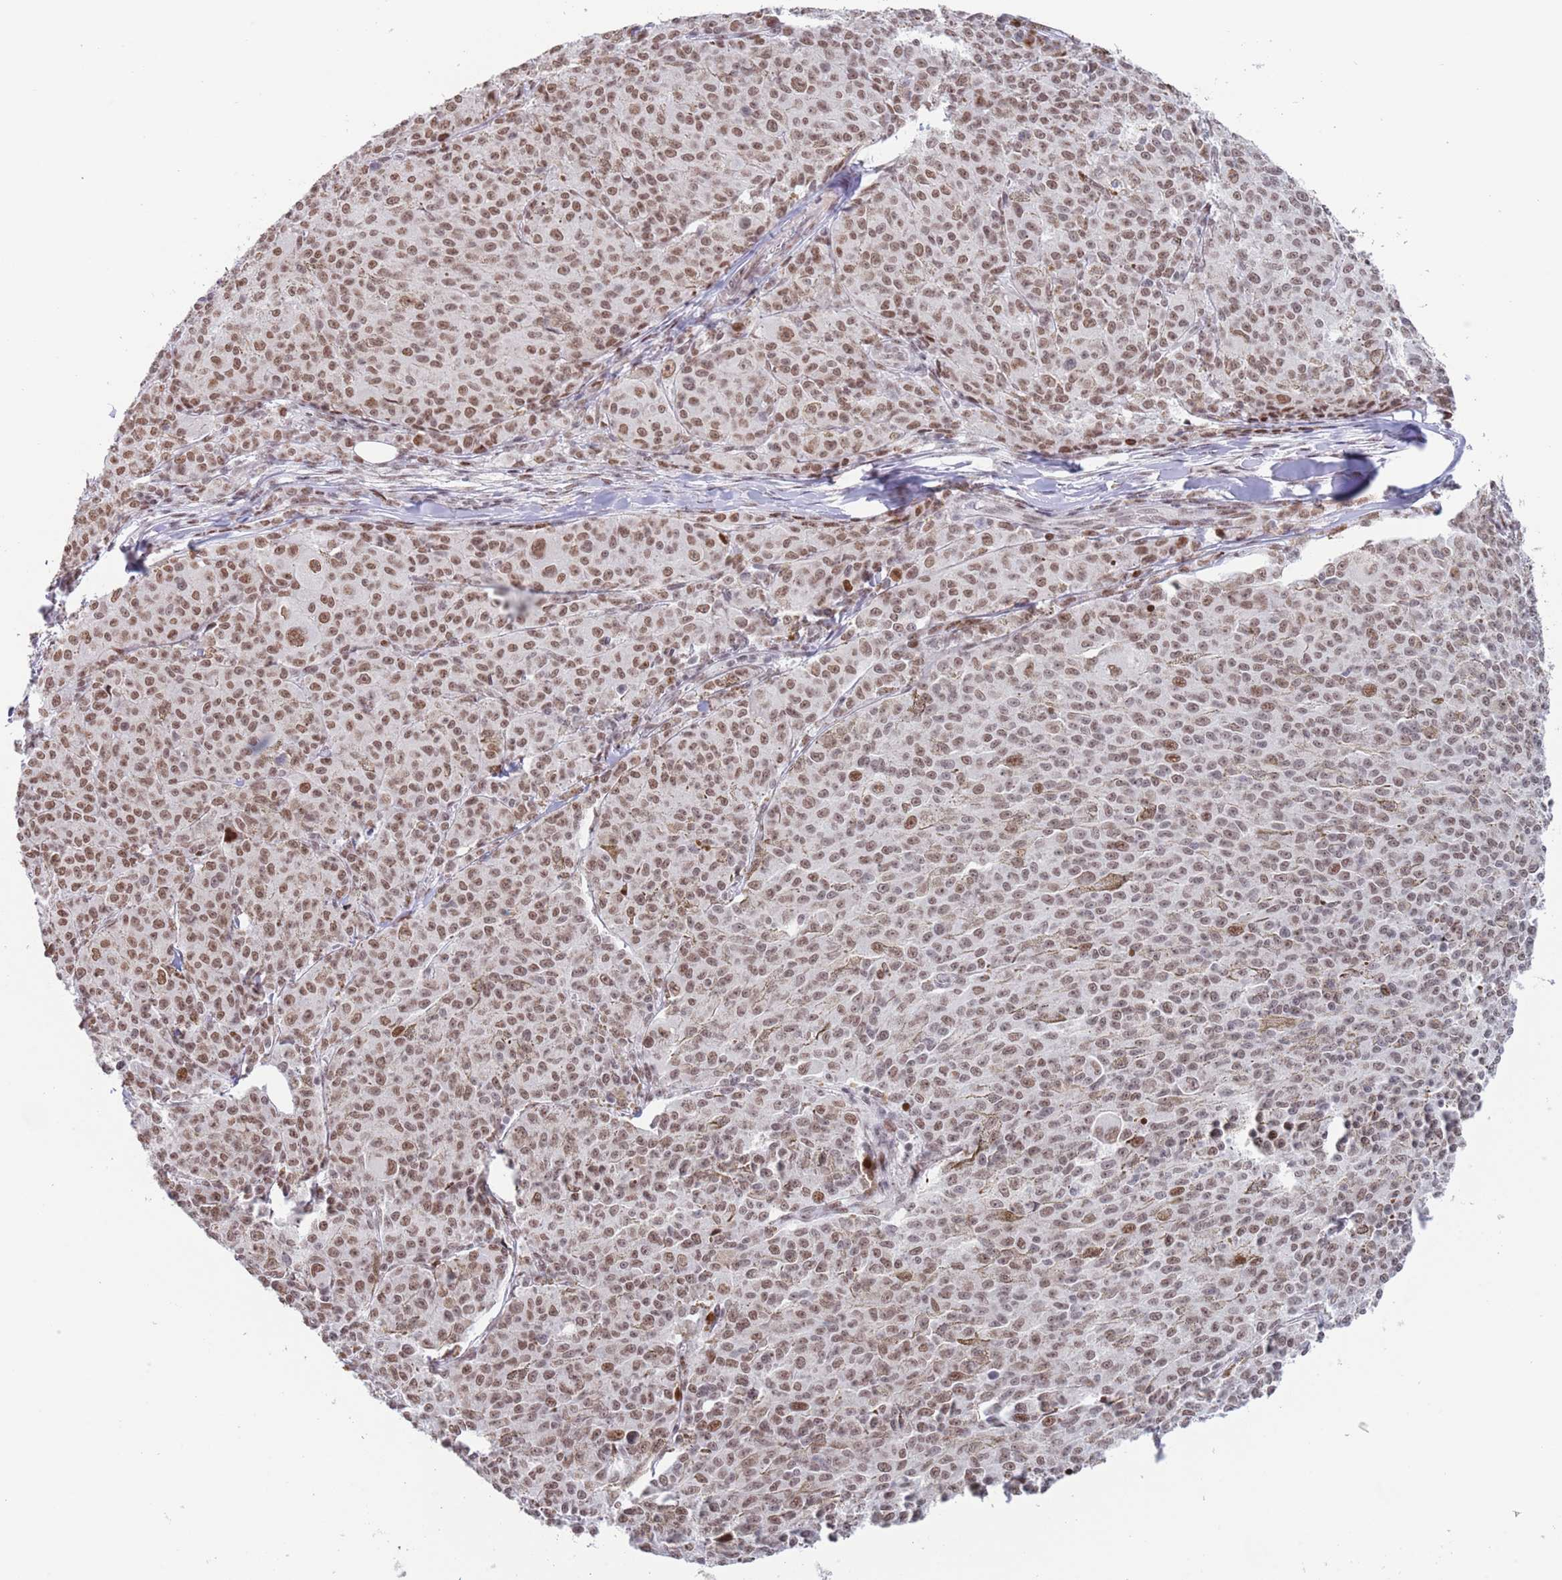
{"staining": {"intensity": "moderate", "quantity": ">75%", "location": "nuclear"}, "tissue": "melanoma", "cell_type": "Tumor cells", "image_type": "cancer", "snomed": [{"axis": "morphology", "description": "Malignant melanoma, NOS"}, {"axis": "topography", "description": "Skin"}], "caption": "Malignant melanoma stained for a protein reveals moderate nuclear positivity in tumor cells. The staining was performed using DAB (3,3'-diaminobenzidine) to visualize the protein expression in brown, while the nuclei were stained in blue with hematoxylin (Magnification: 20x).", "gene": "ZNF382", "patient": {"sex": "female", "age": 52}}